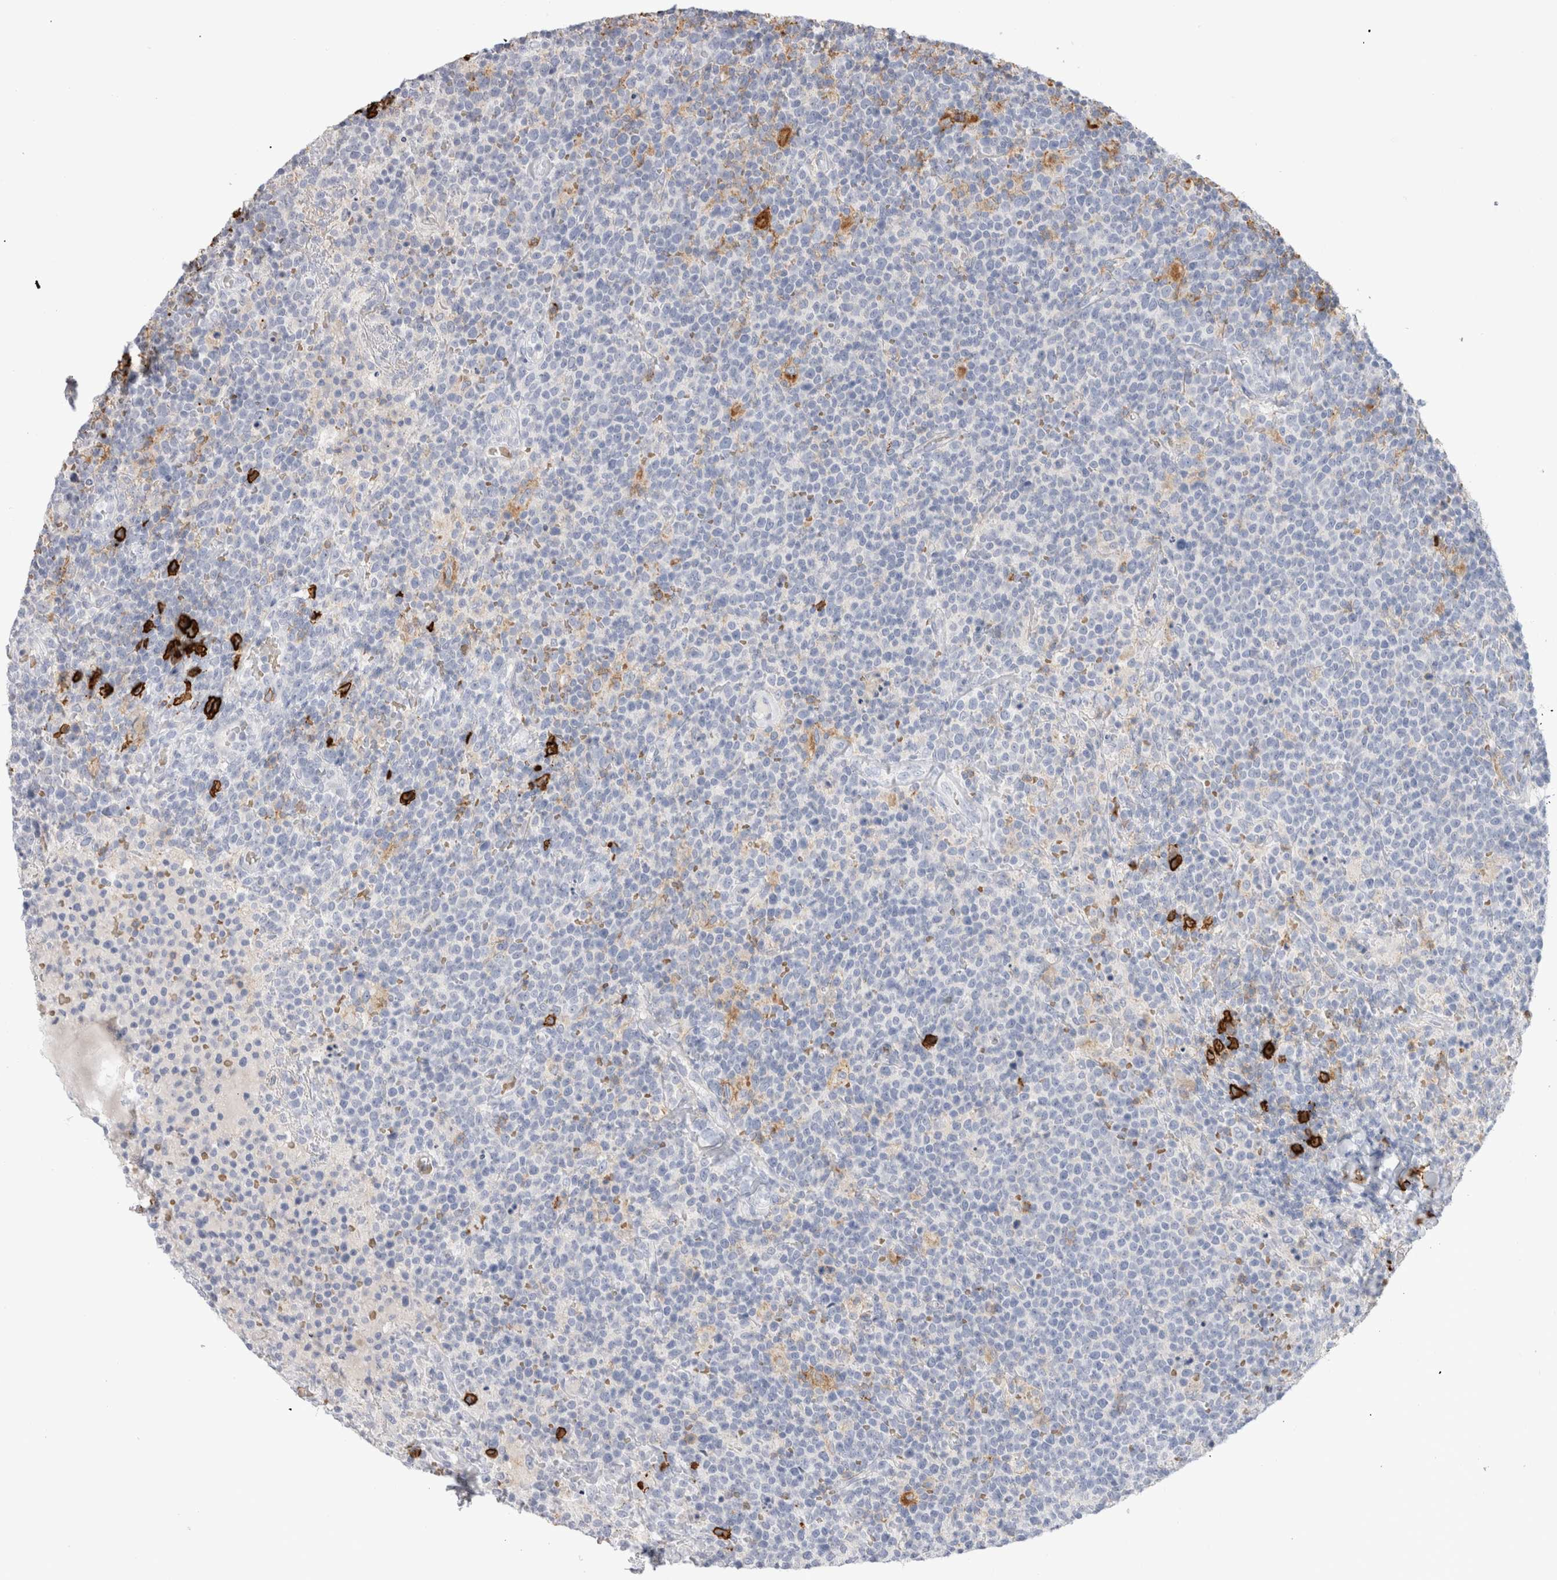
{"staining": {"intensity": "negative", "quantity": "none", "location": "none"}, "tissue": "lymphoma", "cell_type": "Tumor cells", "image_type": "cancer", "snomed": [{"axis": "morphology", "description": "Malignant lymphoma, non-Hodgkin's type, High grade"}, {"axis": "topography", "description": "Lymph node"}], "caption": "Tumor cells are negative for protein expression in human lymphoma.", "gene": "CD38", "patient": {"sex": "male", "age": 61}}